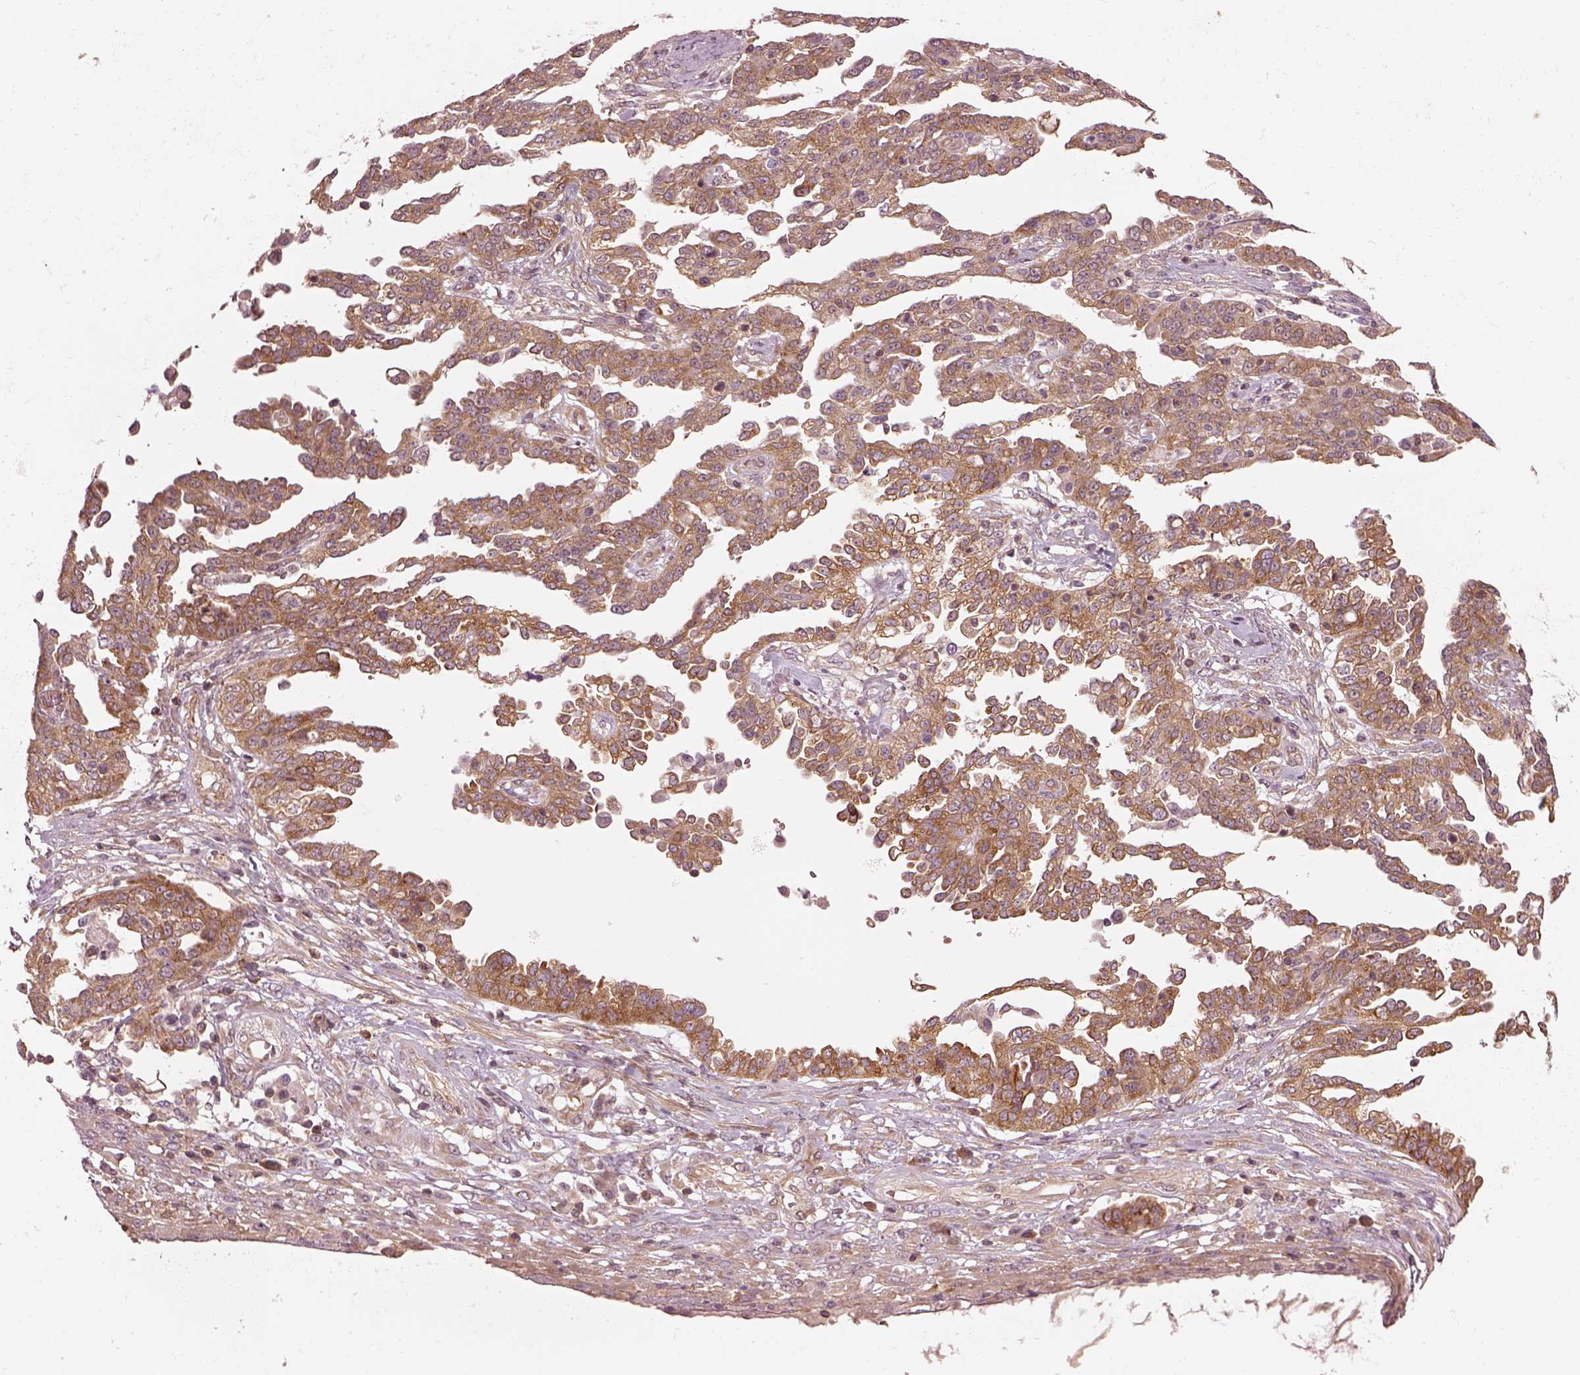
{"staining": {"intensity": "moderate", "quantity": ">75%", "location": "cytoplasmic/membranous"}, "tissue": "ovarian cancer", "cell_type": "Tumor cells", "image_type": "cancer", "snomed": [{"axis": "morphology", "description": "Cystadenocarcinoma, serous, NOS"}, {"axis": "topography", "description": "Ovary"}], "caption": "Tumor cells reveal medium levels of moderate cytoplasmic/membranous expression in approximately >75% of cells in ovarian serous cystadenocarcinoma.", "gene": "LSM14A", "patient": {"sex": "female", "age": 67}}